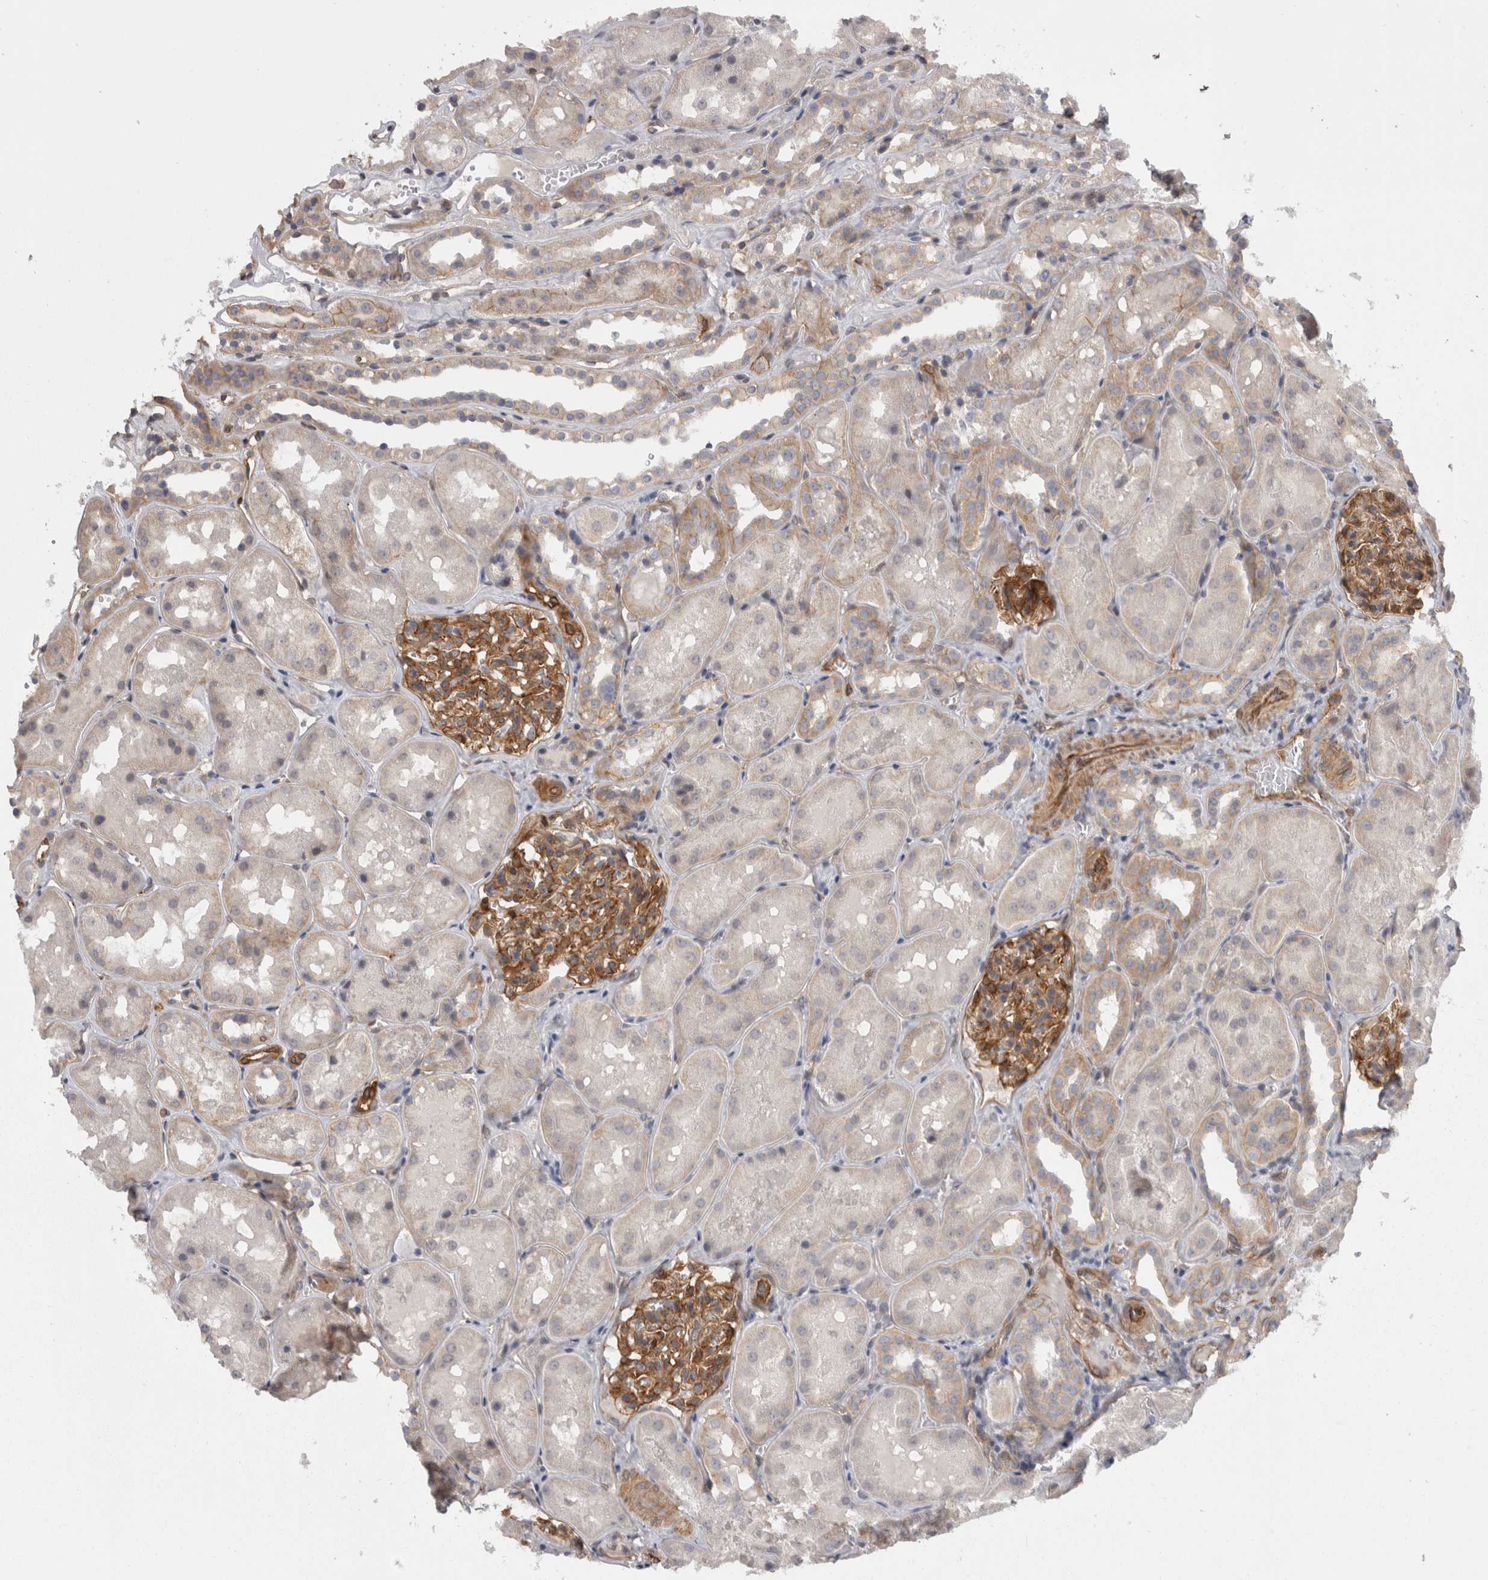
{"staining": {"intensity": "moderate", "quantity": ">75%", "location": "cytoplasmic/membranous"}, "tissue": "kidney", "cell_type": "Cells in glomeruli", "image_type": "normal", "snomed": [{"axis": "morphology", "description": "Normal tissue, NOS"}, {"axis": "topography", "description": "Kidney"}], "caption": "High-magnification brightfield microscopy of normal kidney stained with DAB (3,3'-diaminobenzidine) (brown) and counterstained with hematoxylin (blue). cells in glomeruli exhibit moderate cytoplasmic/membranous staining is appreciated in approximately>75% of cells. Immunohistochemistry stains the protein of interest in brown and the nuclei are stained blue.", "gene": "RMDN1", "patient": {"sex": "male", "age": 16}}